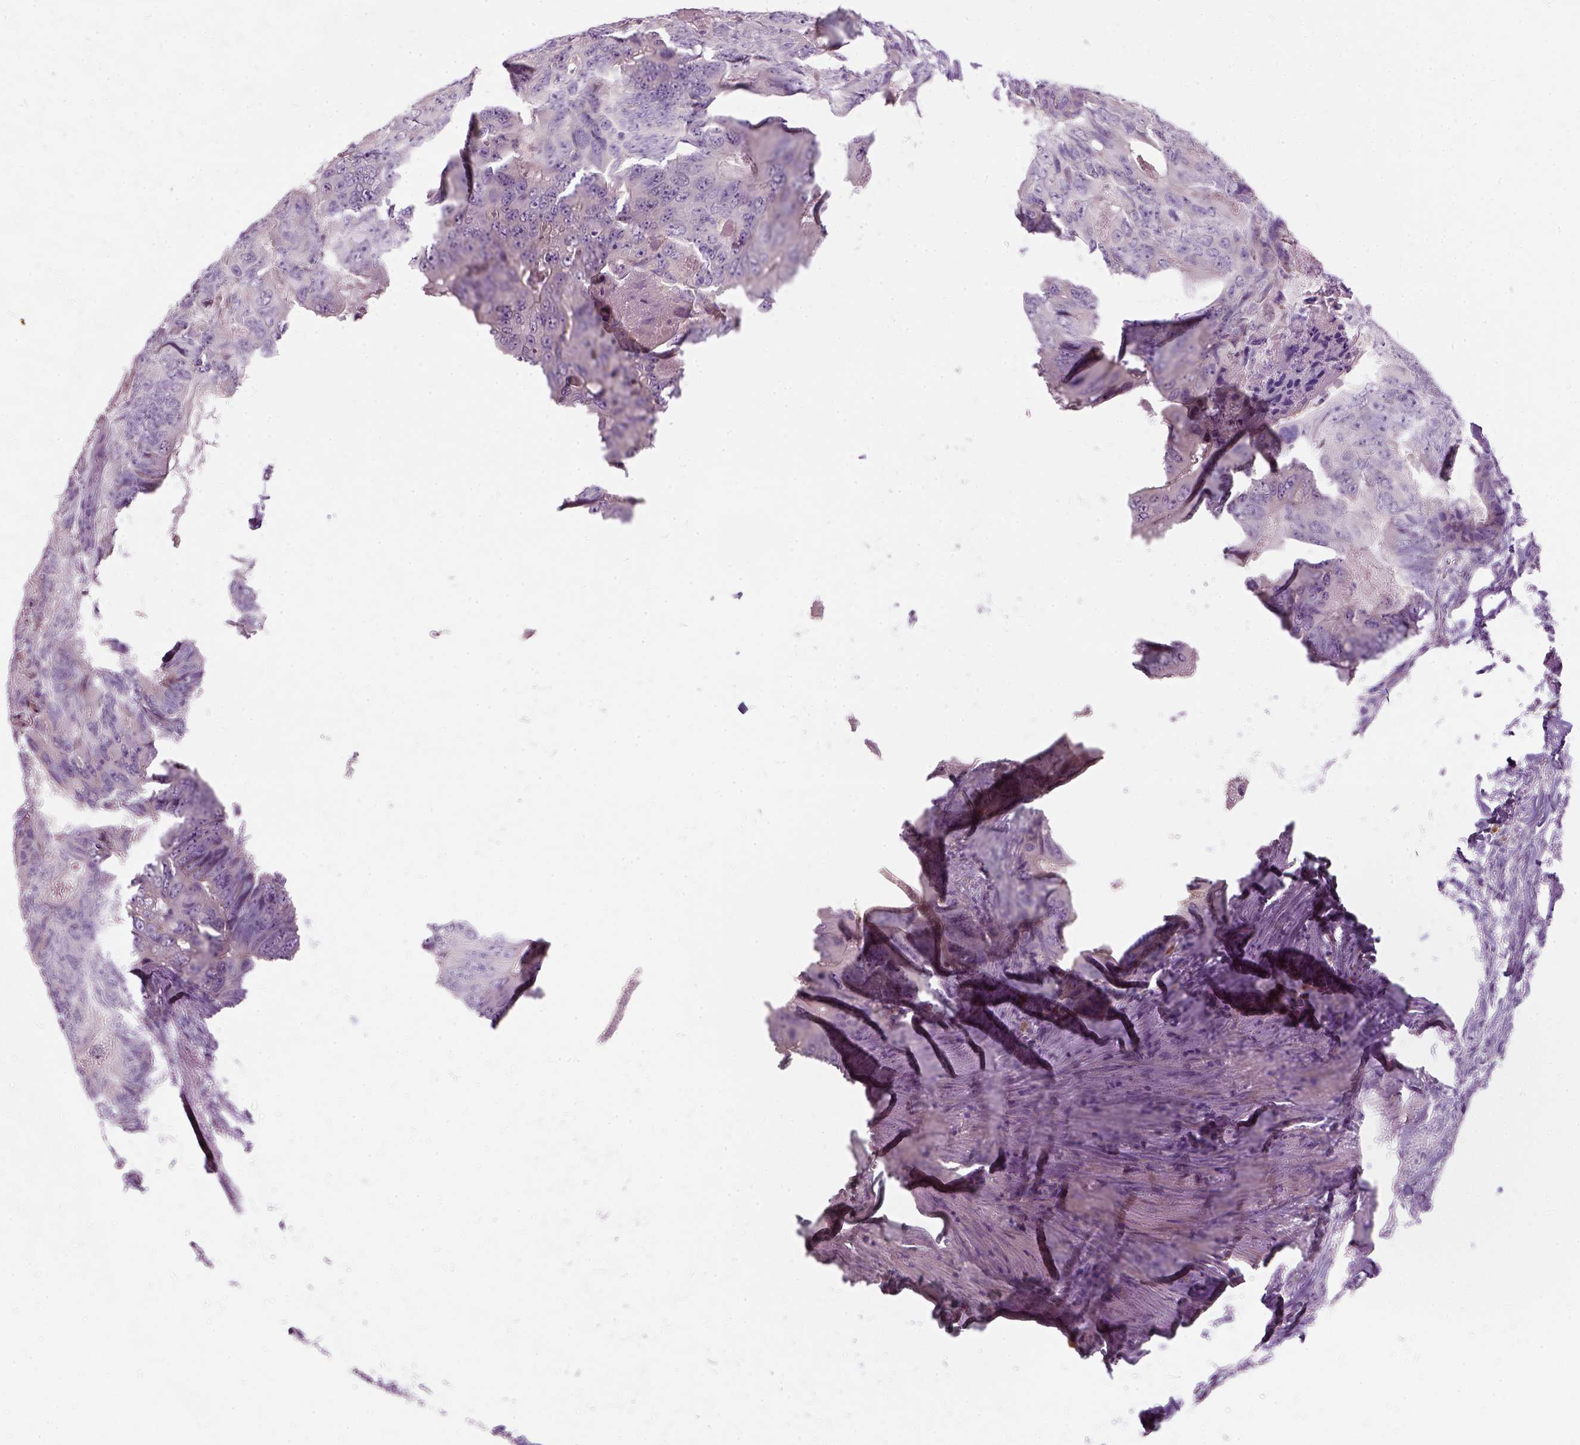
{"staining": {"intensity": "negative", "quantity": "none", "location": "none"}, "tissue": "colorectal cancer", "cell_type": "Tumor cells", "image_type": "cancer", "snomed": [{"axis": "morphology", "description": "Adenocarcinoma, NOS"}, {"axis": "topography", "description": "Colon"}], "caption": "Tumor cells are negative for brown protein staining in colorectal adenocarcinoma. Brightfield microscopy of immunohistochemistry stained with DAB (brown) and hematoxylin (blue), captured at high magnification.", "gene": "TRIM72", "patient": {"sex": "male", "age": 79}}